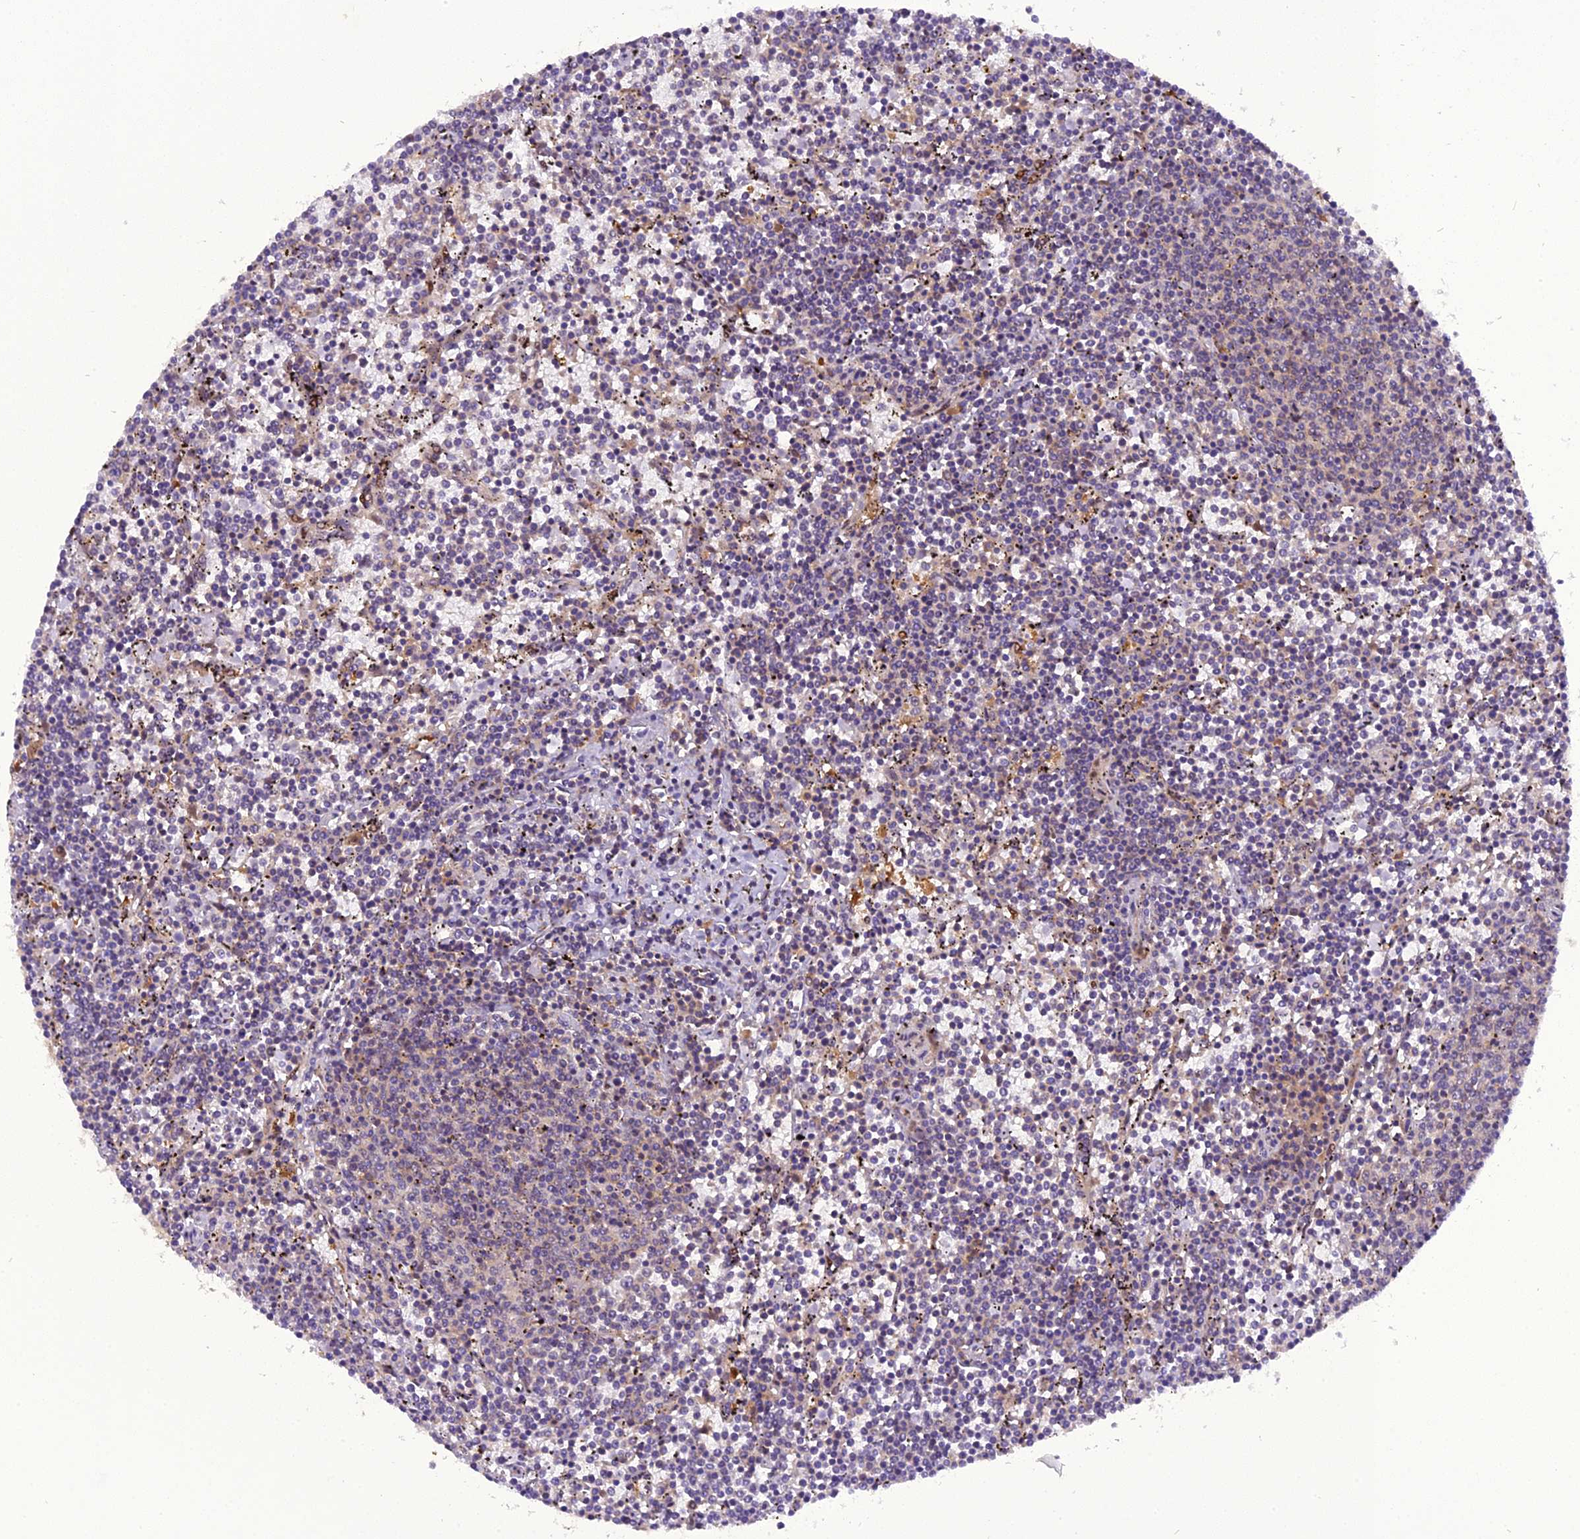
{"staining": {"intensity": "negative", "quantity": "none", "location": "none"}, "tissue": "lymphoma", "cell_type": "Tumor cells", "image_type": "cancer", "snomed": [{"axis": "morphology", "description": "Malignant lymphoma, non-Hodgkin's type, Low grade"}, {"axis": "topography", "description": "Spleen"}], "caption": "IHC photomicrograph of neoplastic tissue: low-grade malignant lymphoma, non-Hodgkin's type stained with DAB (3,3'-diaminobenzidine) shows no significant protein staining in tumor cells.", "gene": "RABGGTA", "patient": {"sex": "female", "age": 50}}